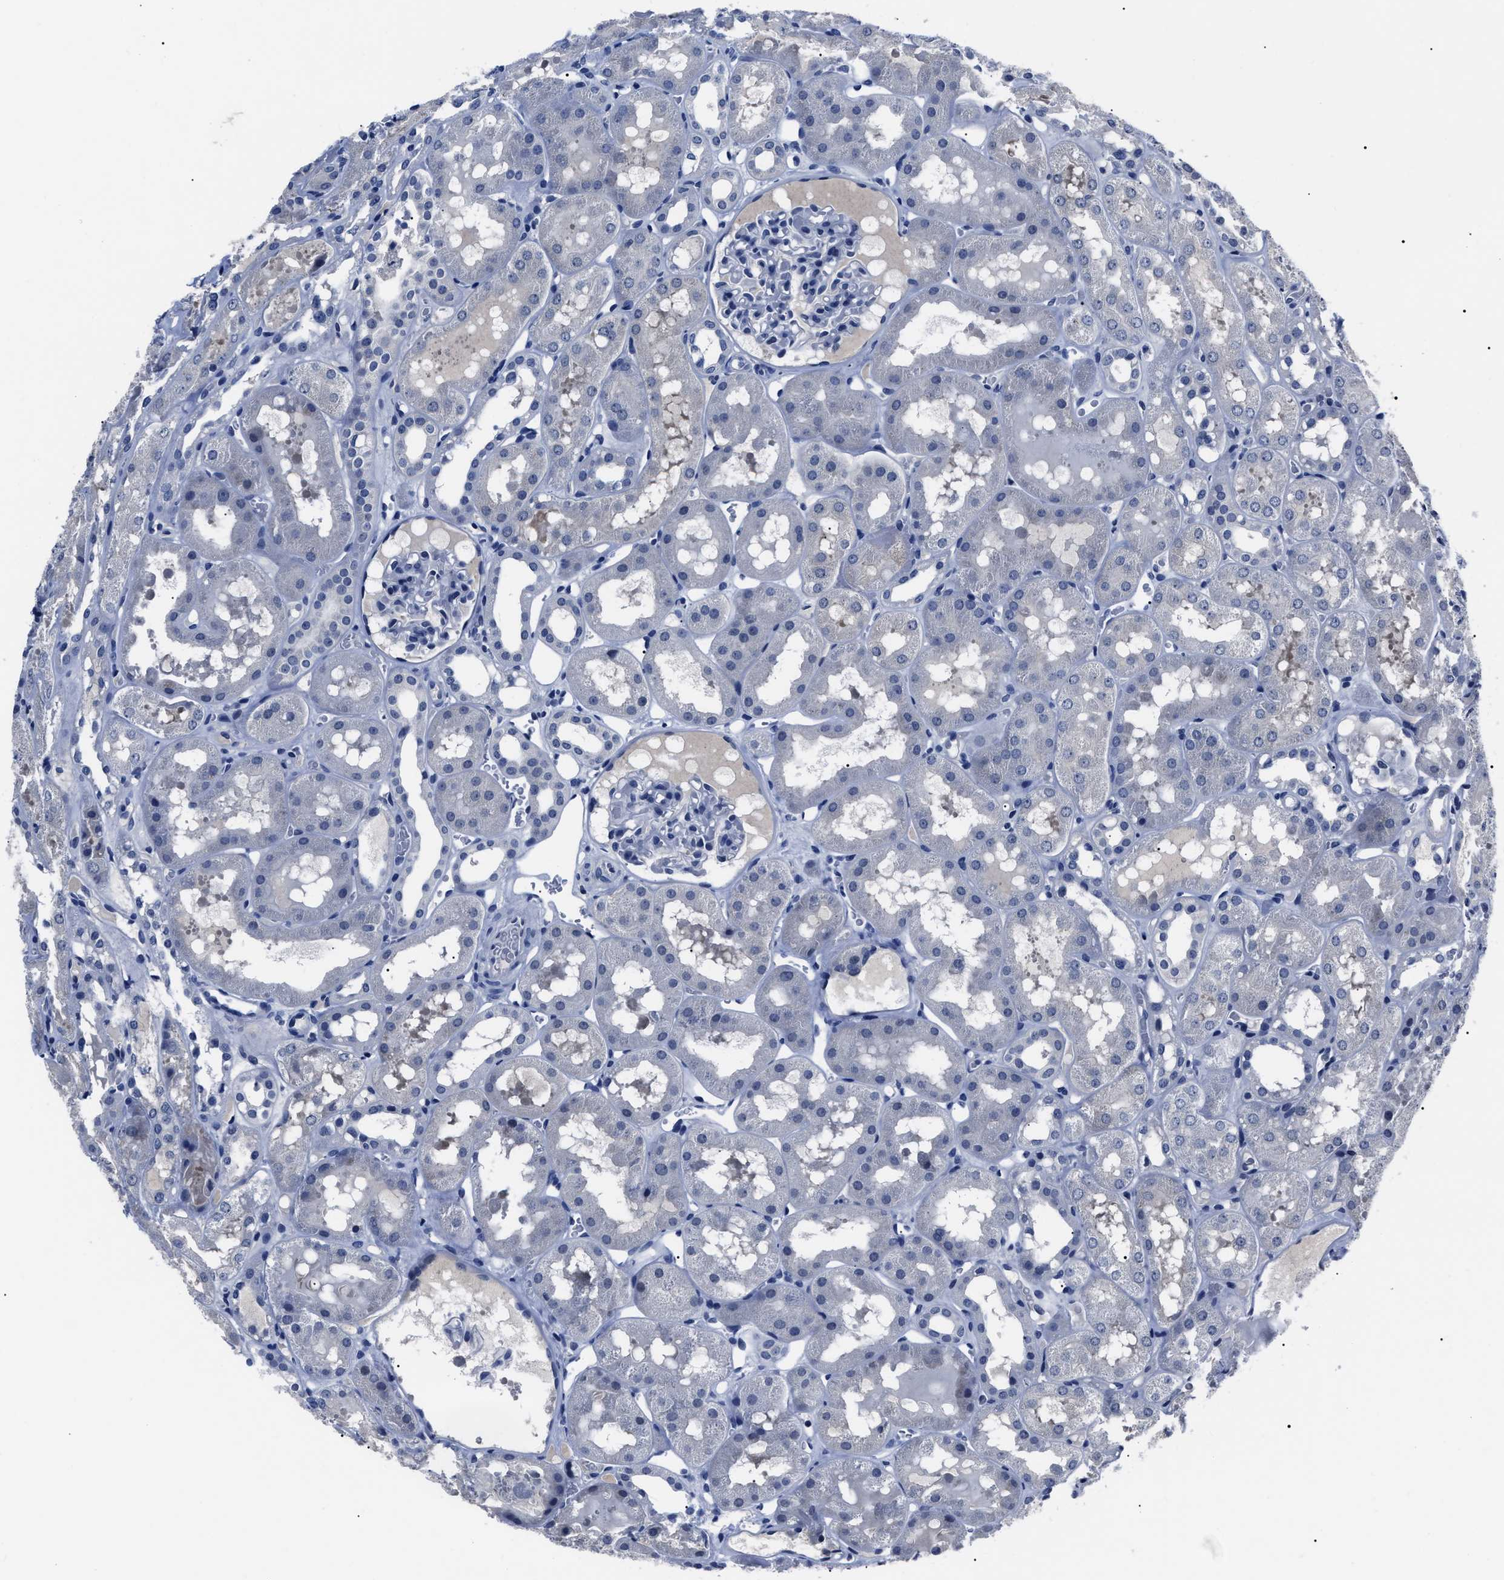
{"staining": {"intensity": "negative", "quantity": "none", "location": "none"}, "tissue": "kidney", "cell_type": "Cells in glomeruli", "image_type": "normal", "snomed": [{"axis": "morphology", "description": "Normal tissue, NOS"}, {"axis": "topography", "description": "Kidney"}, {"axis": "topography", "description": "Urinary bladder"}], "caption": "Immunohistochemistry image of unremarkable kidney: kidney stained with DAB exhibits no significant protein positivity in cells in glomeruli.", "gene": "LRWD1", "patient": {"sex": "male", "age": 16}}